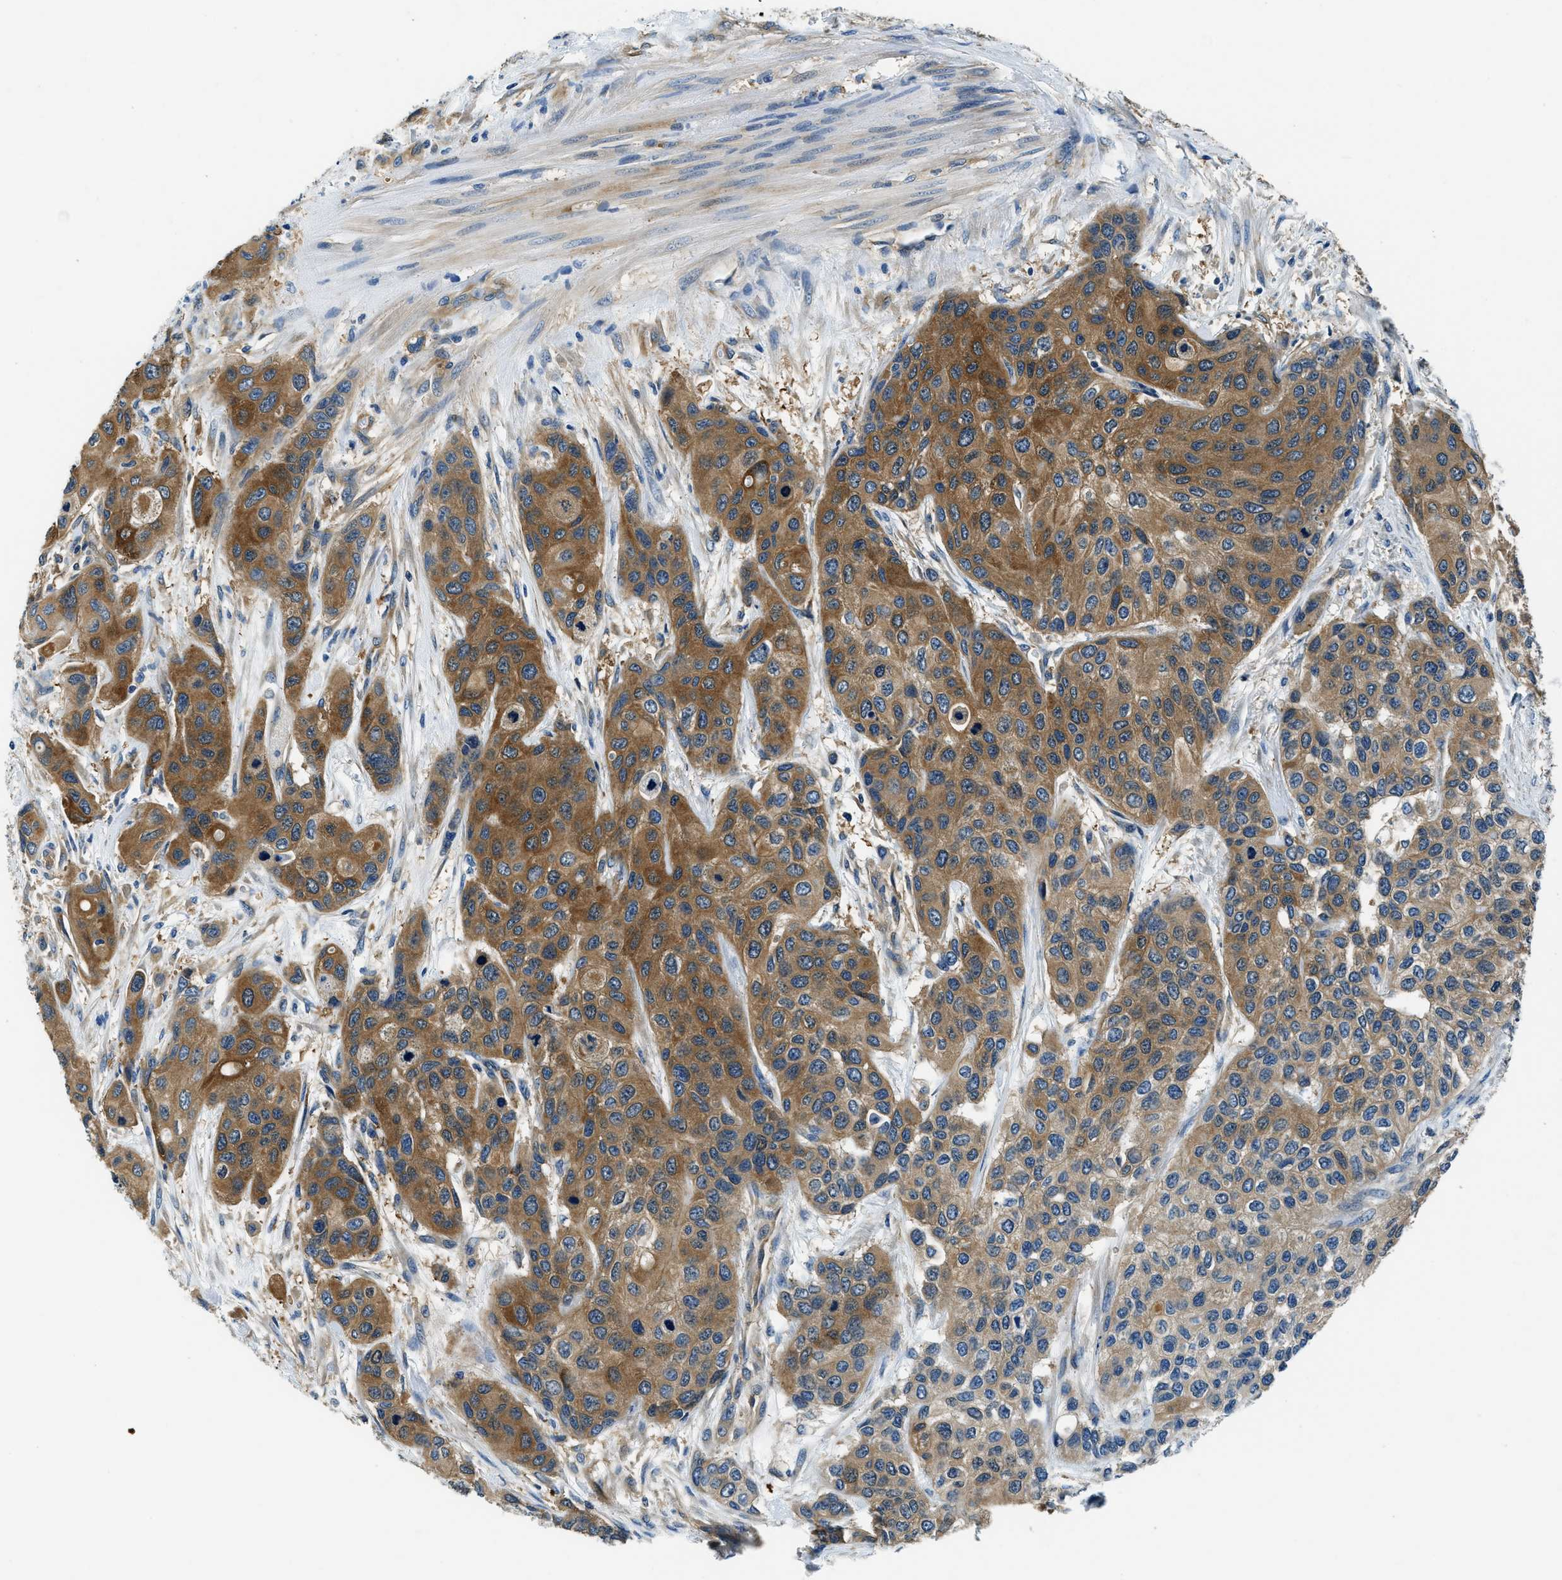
{"staining": {"intensity": "moderate", "quantity": ">75%", "location": "cytoplasmic/membranous"}, "tissue": "urothelial cancer", "cell_type": "Tumor cells", "image_type": "cancer", "snomed": [{"axis": "morphology", "description": "Urothelial carcinoma, High grade"}, {"axis": "topography", "description": "Urinary bladder"}], "caption": "Moderate cytoplasmic/membranous staining is identified in about >75% of tumor cells in high-grade urothelial carcinoma. (DAB IHC, brown staining for protein, blue staining for nuclei).", "gene": "TWF1", "patient": {"sex": "female", "age": 56}}